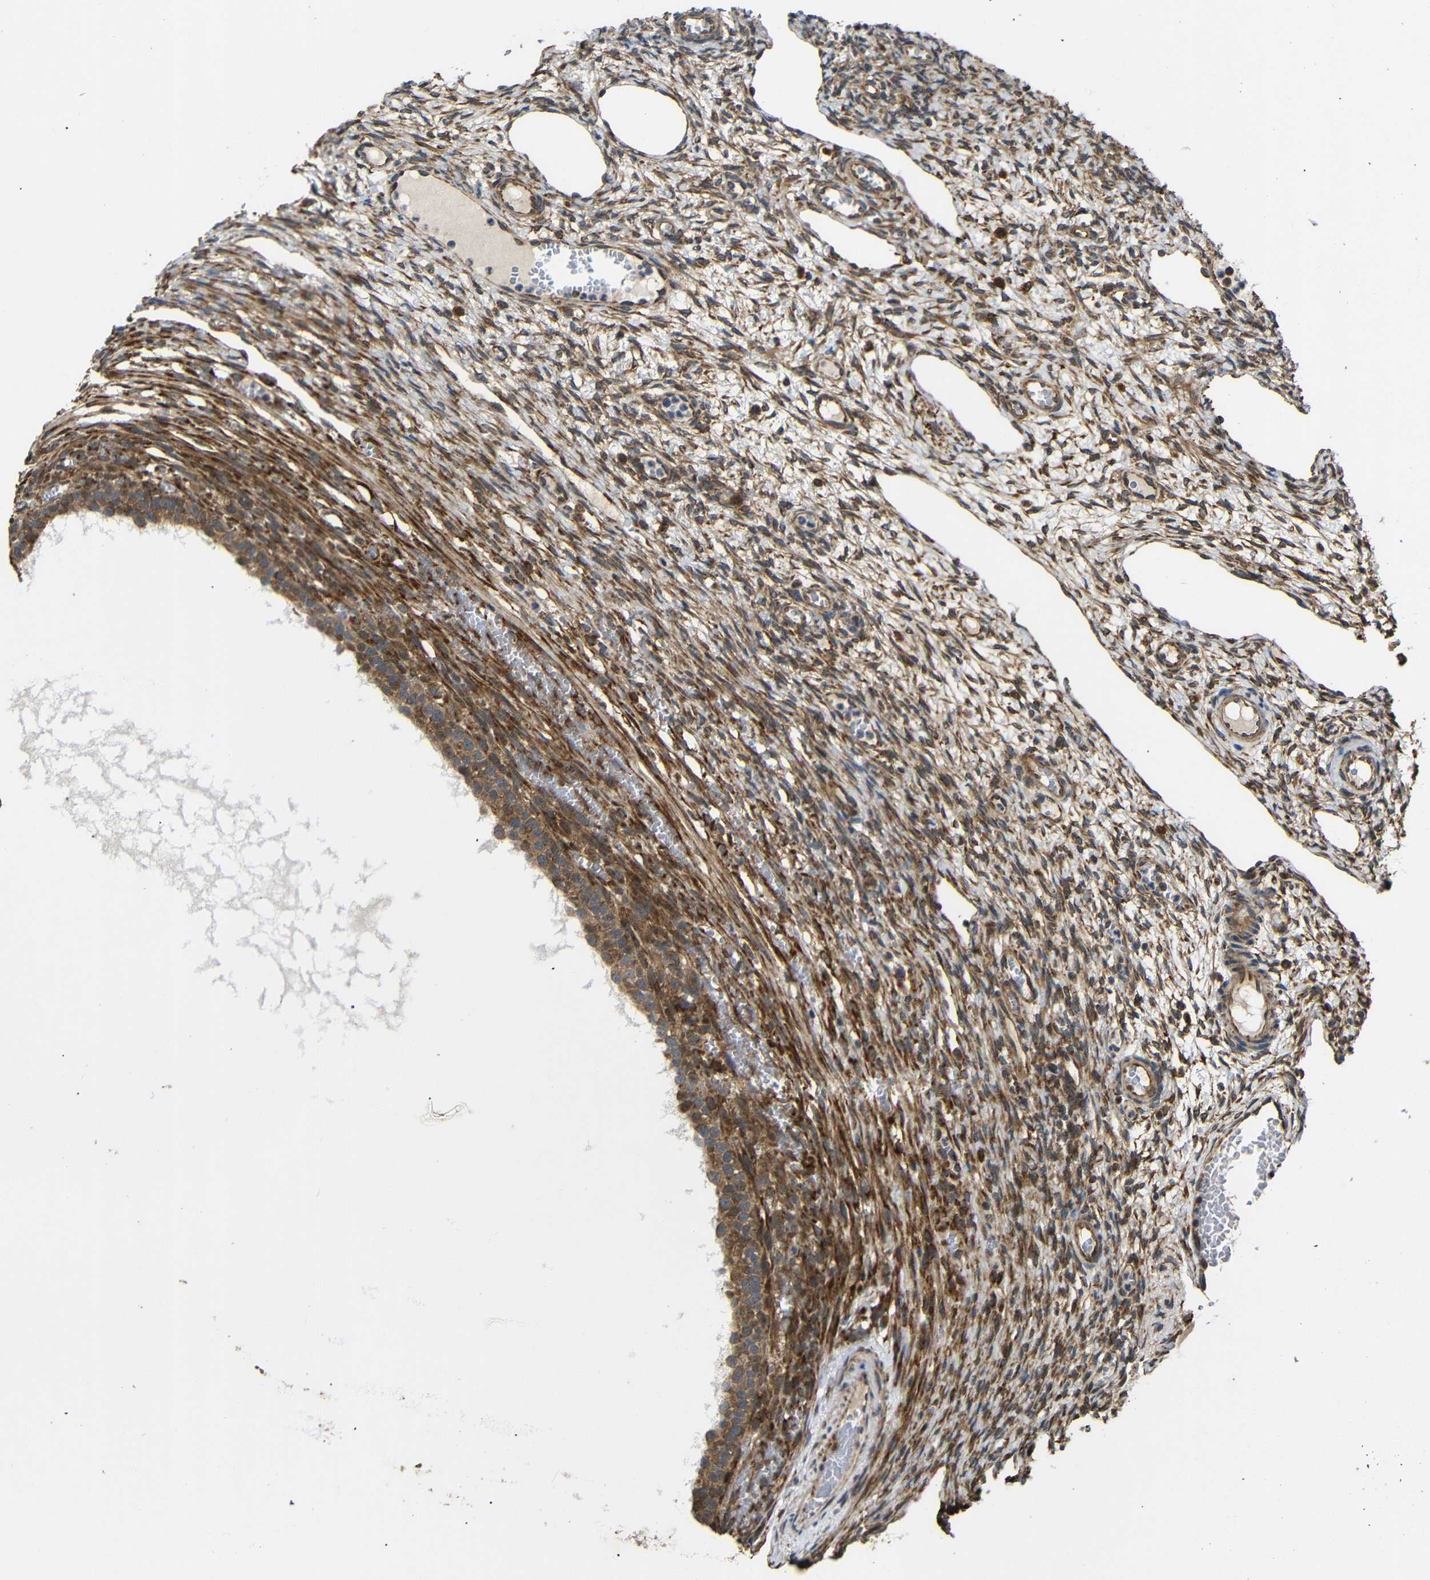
{"staining": {"intensity": "moderate", "quantity": ">75%", "location": "cytoplasmic/membranous"}, "tissue": "ovary", "cell_type": "Follicle cells", "image_type": "normal", "snomed": [{"axis": "morphology", "description": "Normal tissue, NOS"}, {"axis": "topography", "description": "Ovary"}], "caption": "The histopathology image displays staining of normal ovary, revealing moderate cytoplasmic/membranous protein expression (brown color) within follicle cells. Using DAB (brown) and hematoxylin (blue) stains, captured at high magnification using brightfield microscopy.", "gene": "KANK4", "patient": {"sex": "female", "age": 33}}